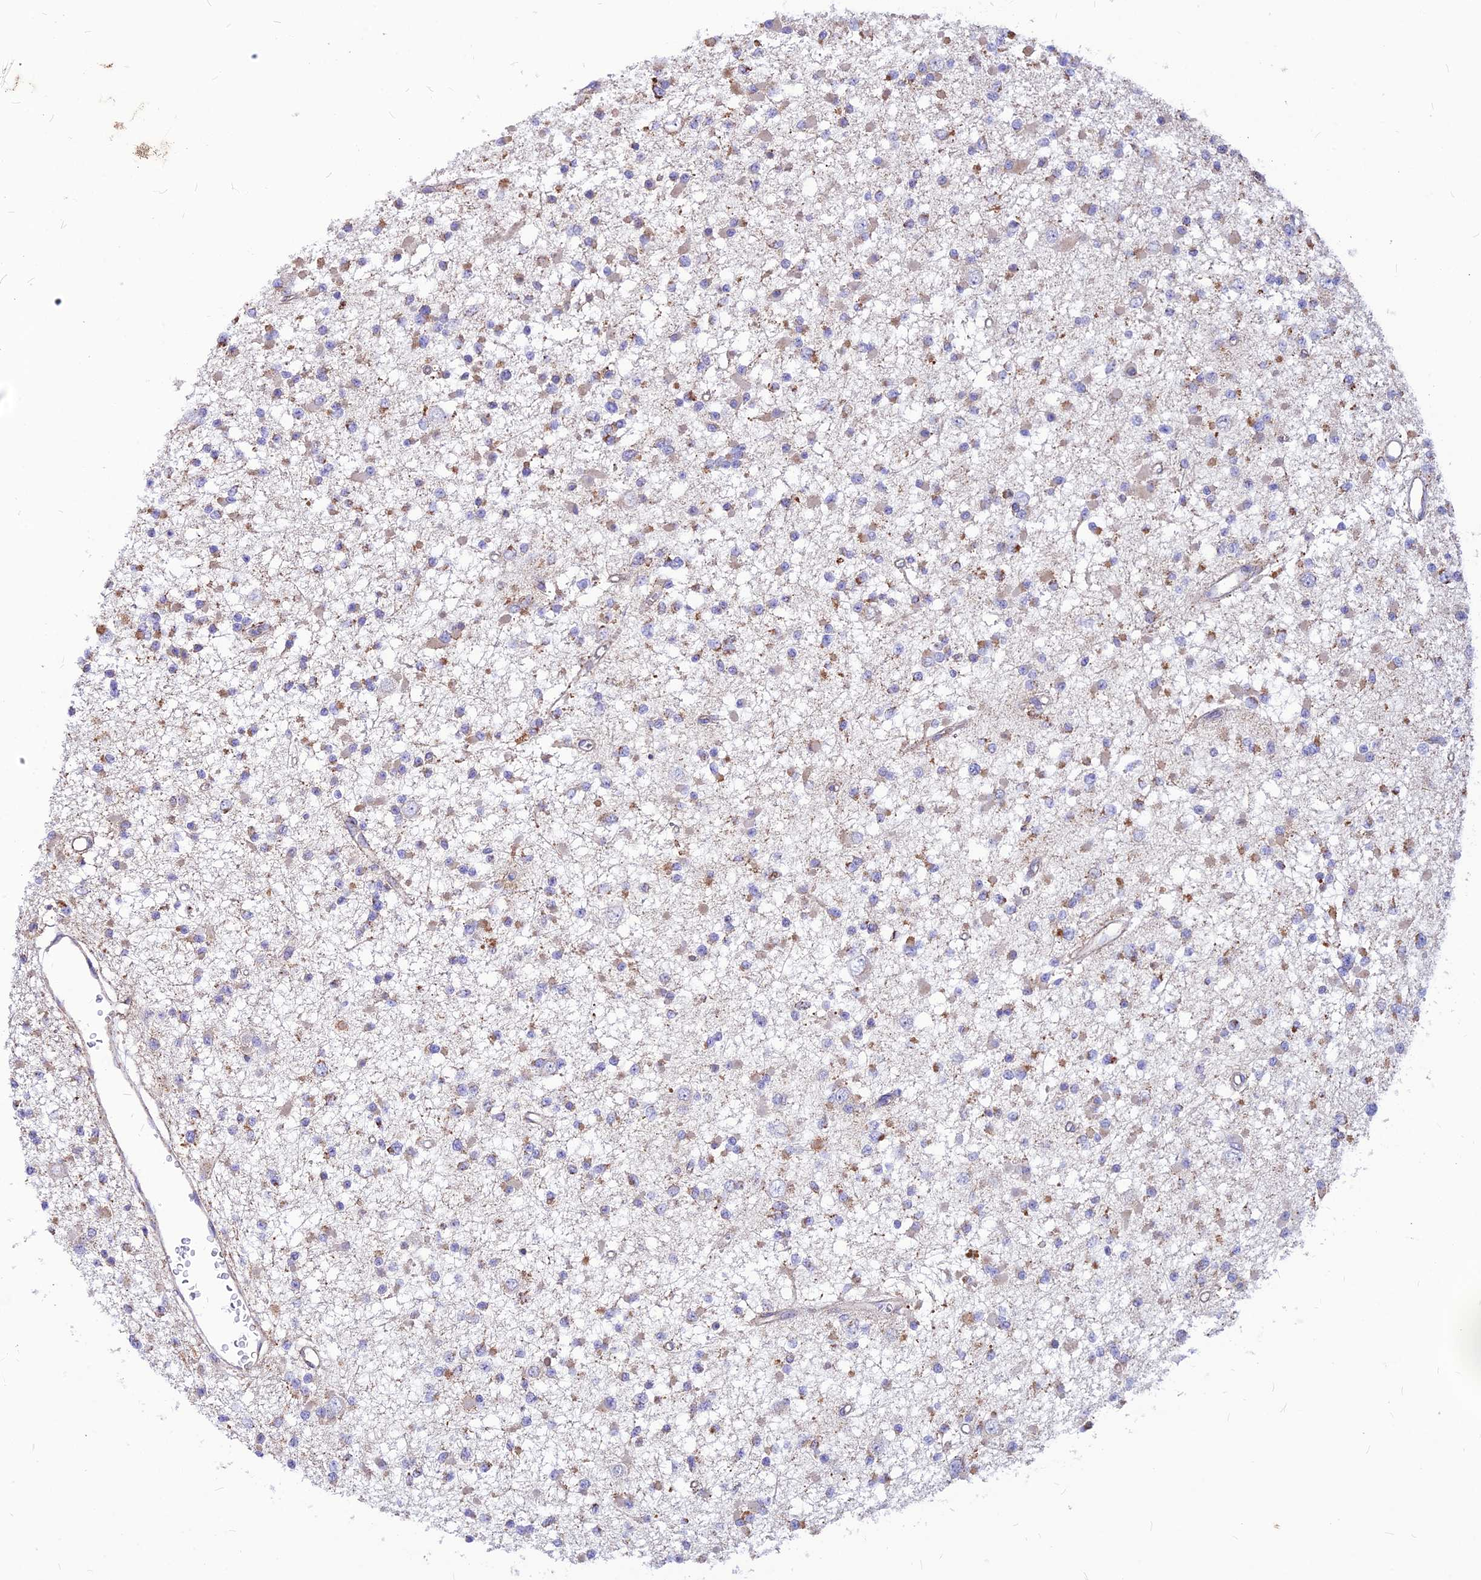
{"staining": {"intensity": "moderate", "quantity": "<25%", "location": "cytoplasmic/membranous"}, "tissue": "glioma", "cell_type": "Tumor cells", "image_type": "cancer", "snomed": [{"axis": "morphology", "description": "Glioma, malignant, Low grade"}, {"axis": "topography", "description": "Brain"}], "caption": "Tumor cells exhibit low levels of moderate cytoplasmic/membranous expression in approximately <25% of cells in malignant low-grade glioma. The protein is shown in brown color, while the nuclei are stained blue.", "gene": "ECI1", "patient": {"sex": "female", "age": 22}}